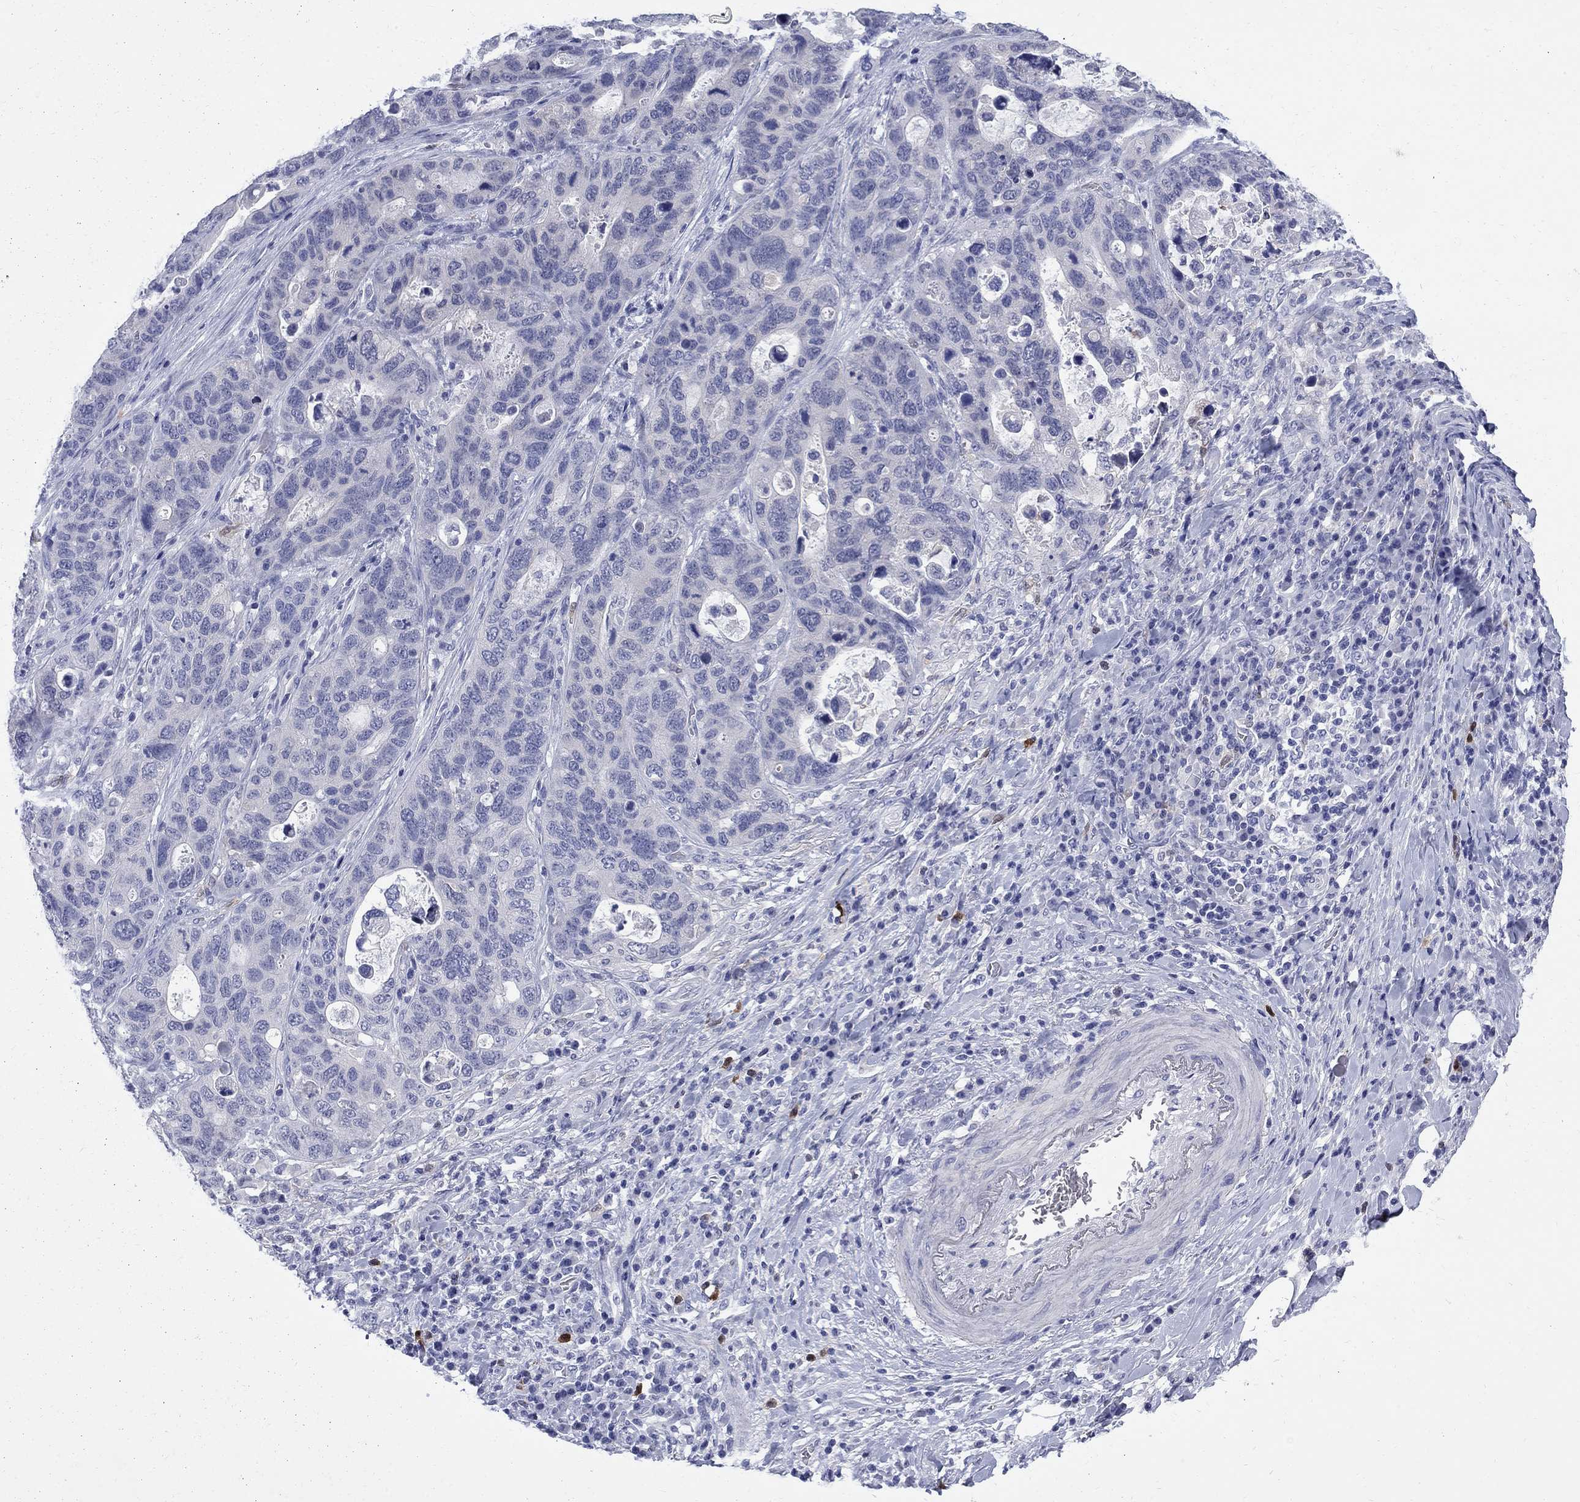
{"staining": {"intensity": "negative", "quantity": "none", "location": "none"}, "tissue": "stomach cancer", "cell_type": "Tumor cells", "image_type": "cancer", "snomed": [{"axis": "morphology", "description": "Adenocarcinoma, NOS"}, {"axis": "topography", "description": "Stomach"}], "caption": "This is an IHC histopathology image of human stomach cancer (adenocarcinoma). There is no expression in tumor cells.", "gene": "SERPINB2", "patient": {"sex": "male", "age": 54}}